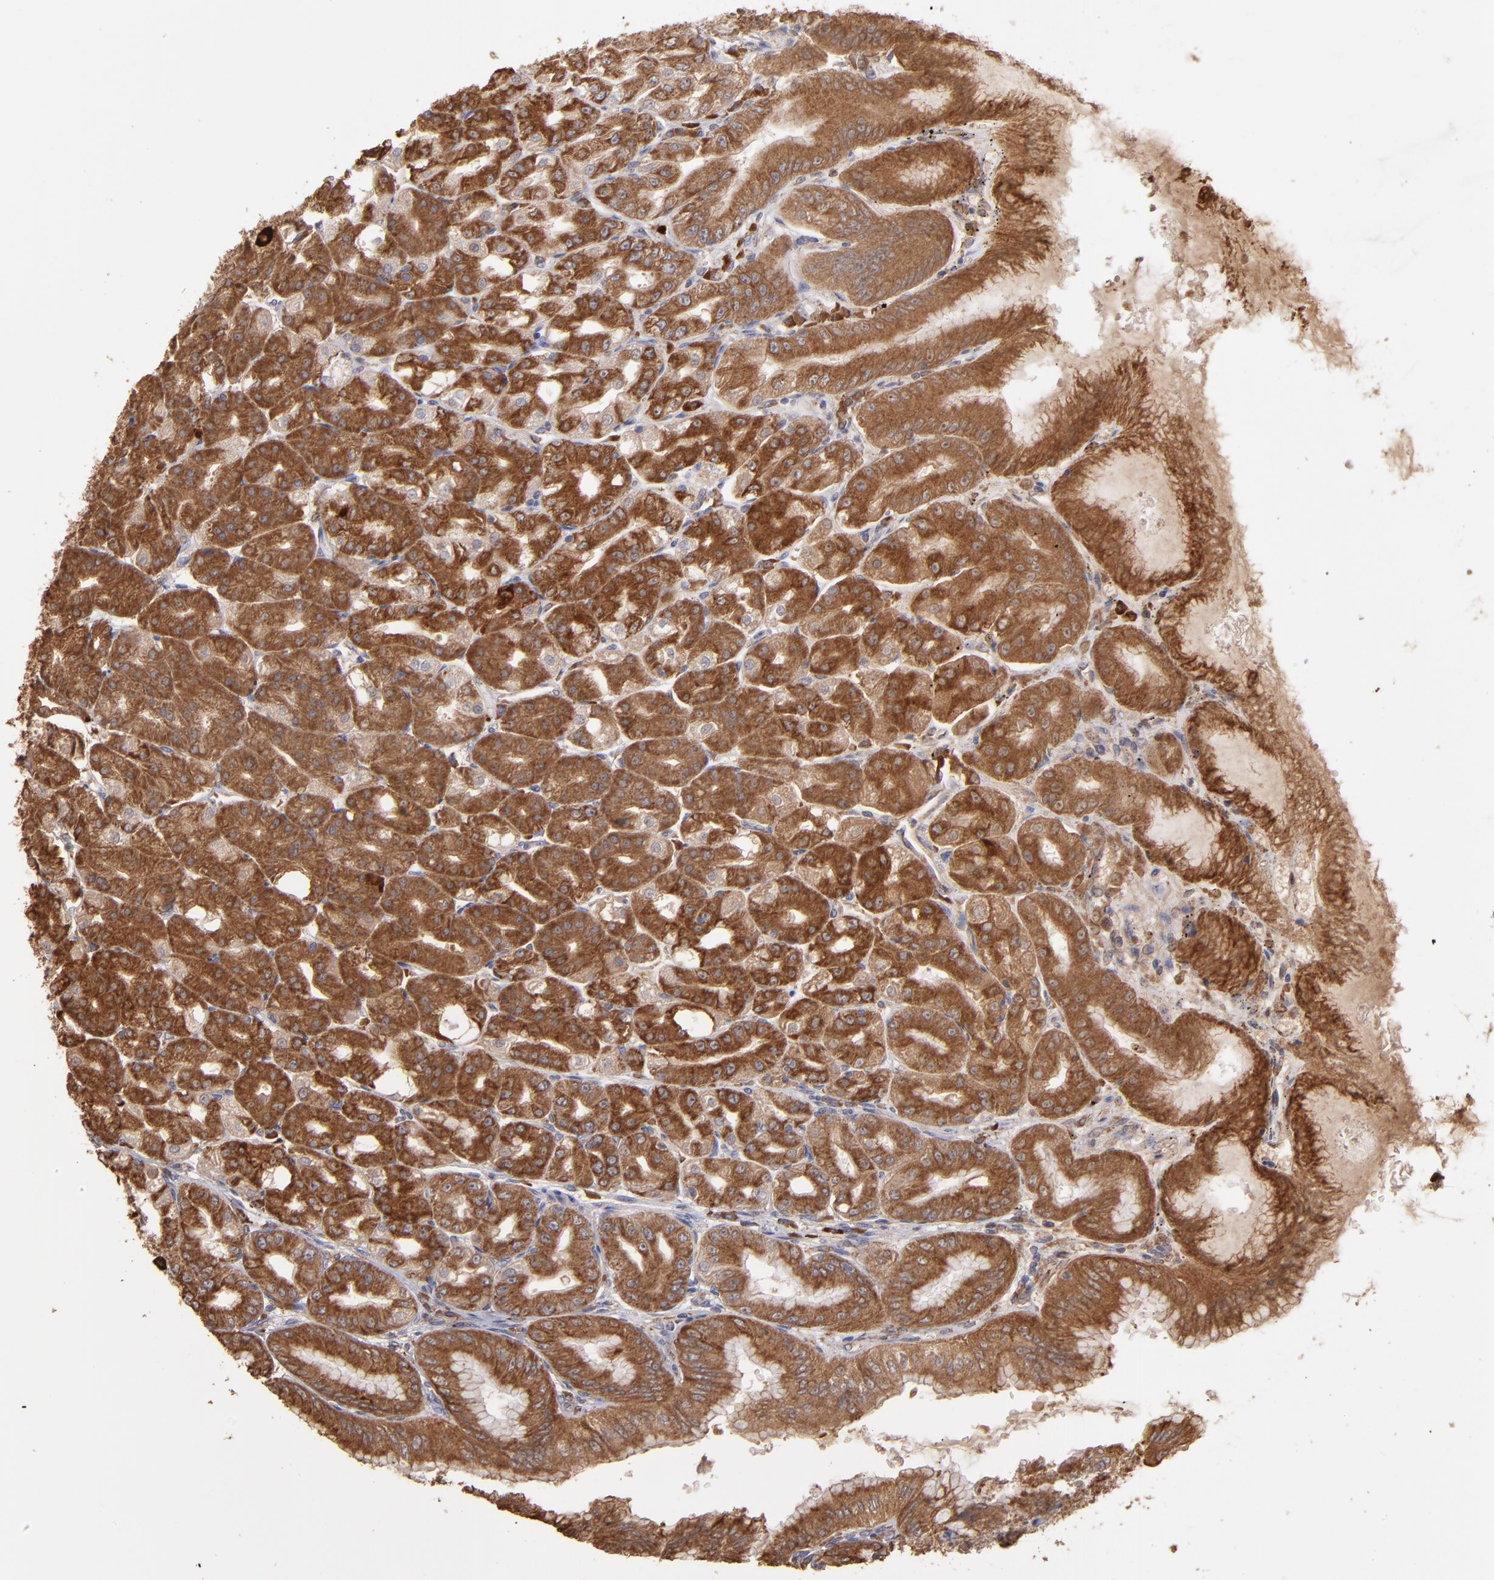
{"staining": {"intensity": "moderate", "quantity": ">75%", "location": "cytoplasmic/membranous"}, "tissue": "stomach", "cell_type": "Glandular cells", "image_type": "normal", "snomed": [{"axis": "morphology", "description": "Normal tissue, NOS"}, {"axis": "topography", "description": "Stomach, lower"}], "caption": "Benign stomach reveals moderate cytoplasmic/membranous positivity in approximately >75% of glandular cells, visualized by immunohistochemistry.", "gene": "NFKBIE", "patient": {"sex": "male", "age": 71}}